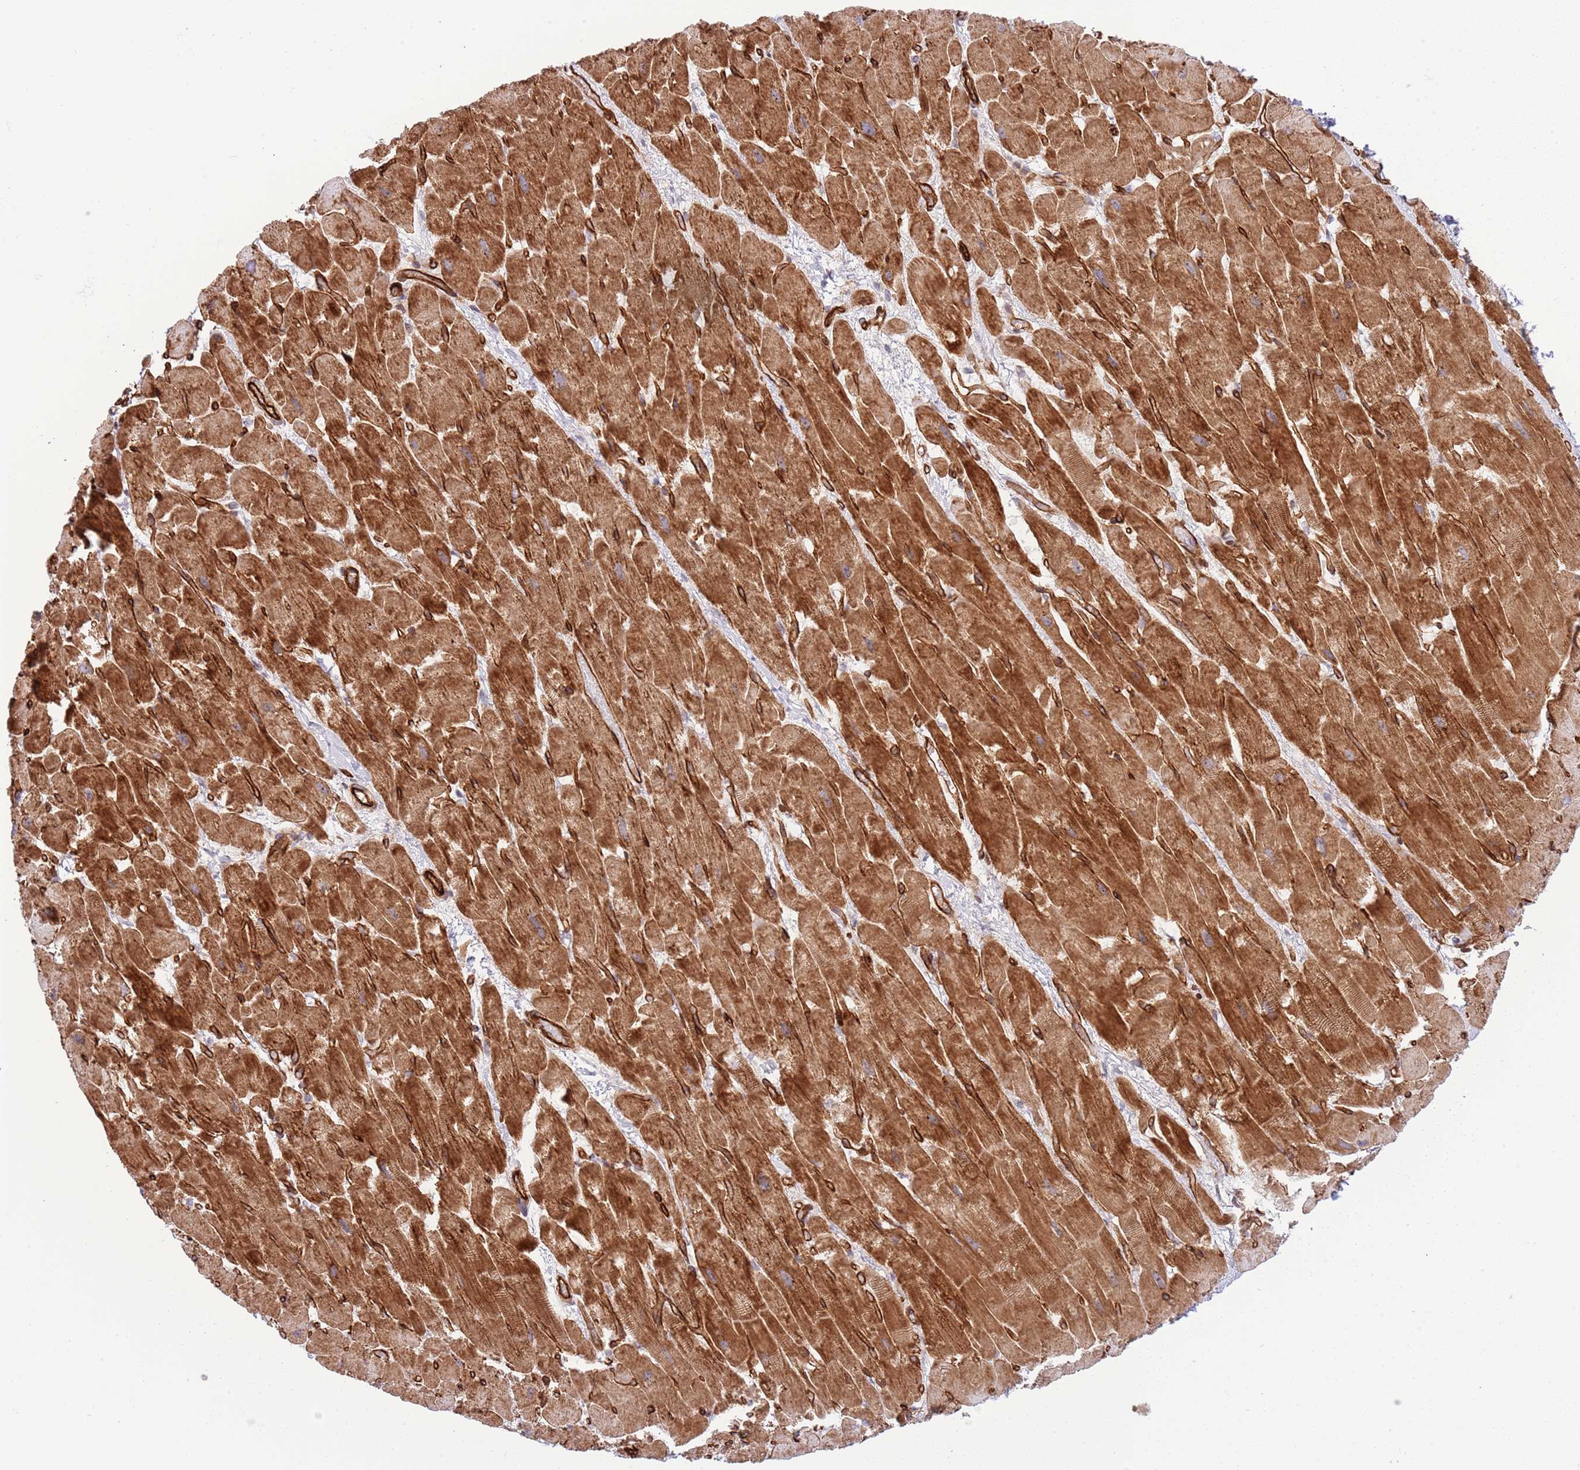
{"staining": {"intensity": "strong", "quantity": ">75%", "location": "cytoplasmic/membranous"}, "tissue": "heart muscle", "cell_type": "Cardiomyocytes", "image_type": "normal", "snomed": [{"axis": "morphology", "description": "Normal tissue, NOS"}, {"axis": "topography", "description": "Heart"}], "caption": "Immunohistochemistry image of unremarkable heart muscle stained for a protein (brown), which demonstrates high levels of strong cytoplasmic/membranous staining in about >75% of cardiomyocytes.", "gene": "NEK3", "patient": {"sex": "male", "age": 37}}